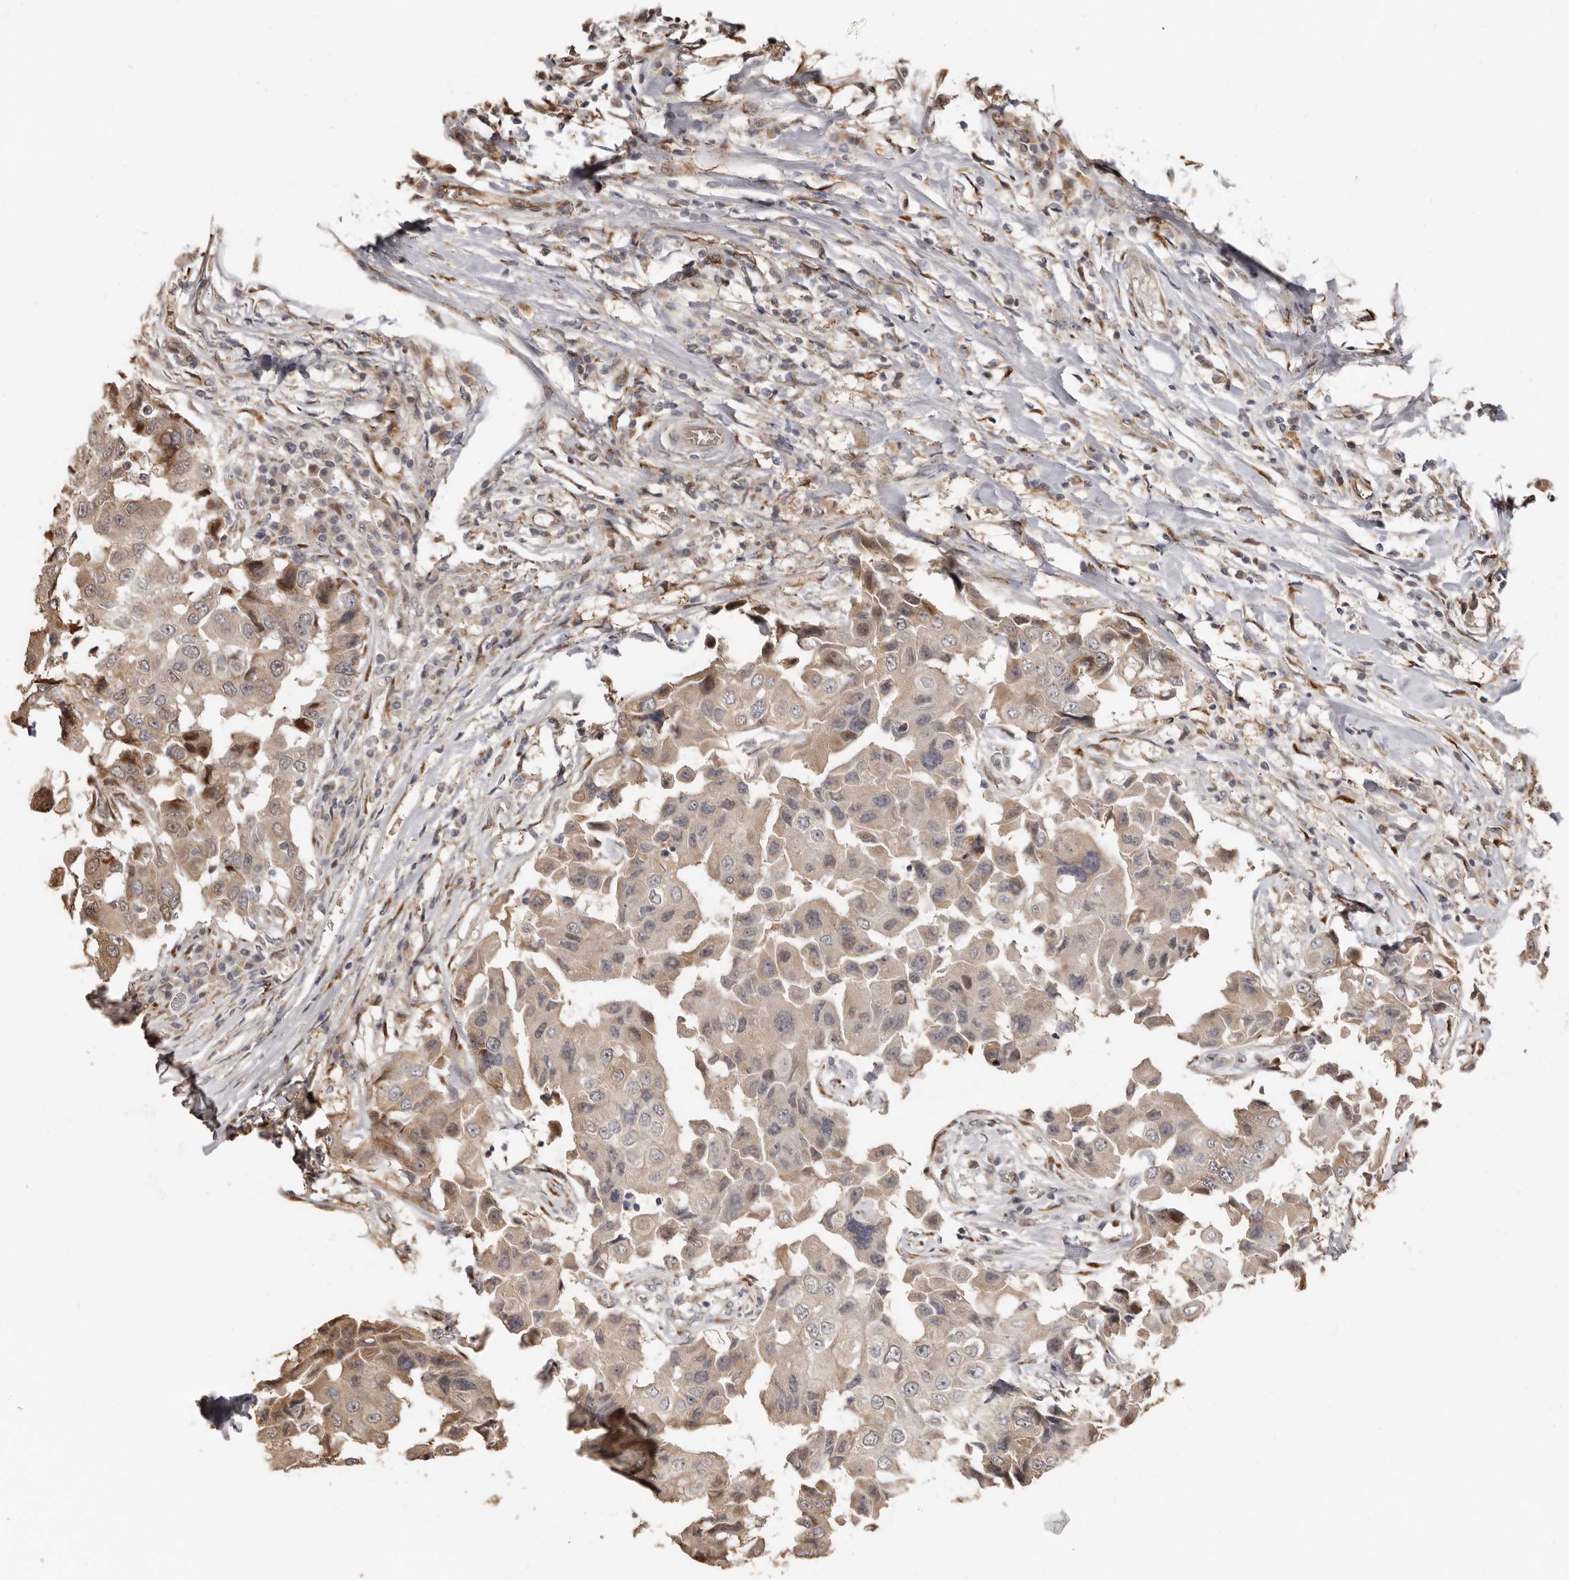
{"staining": {"intensity": "weak", "quantity": ">75%", "location": "cytoplasmic/membranous"}, "tissue": "breast cancer", "cell_type": "Tumor cells", "image_type": "cancer", "snomed": [{"axis": "morphology", "description": "Duct carcinoma"}, {"axis": "topography", "description": "Breast"}], "caption": "Immunohistochemistry (IHC) of breast cancer (infiltrating ductal carcinoma) exhibits low levels of weak cytoplasmic/membranous positivity in about >75% of tumor cells.", "gene": "ENTREP1", "patient": {"sex": "female", "age": 27}}